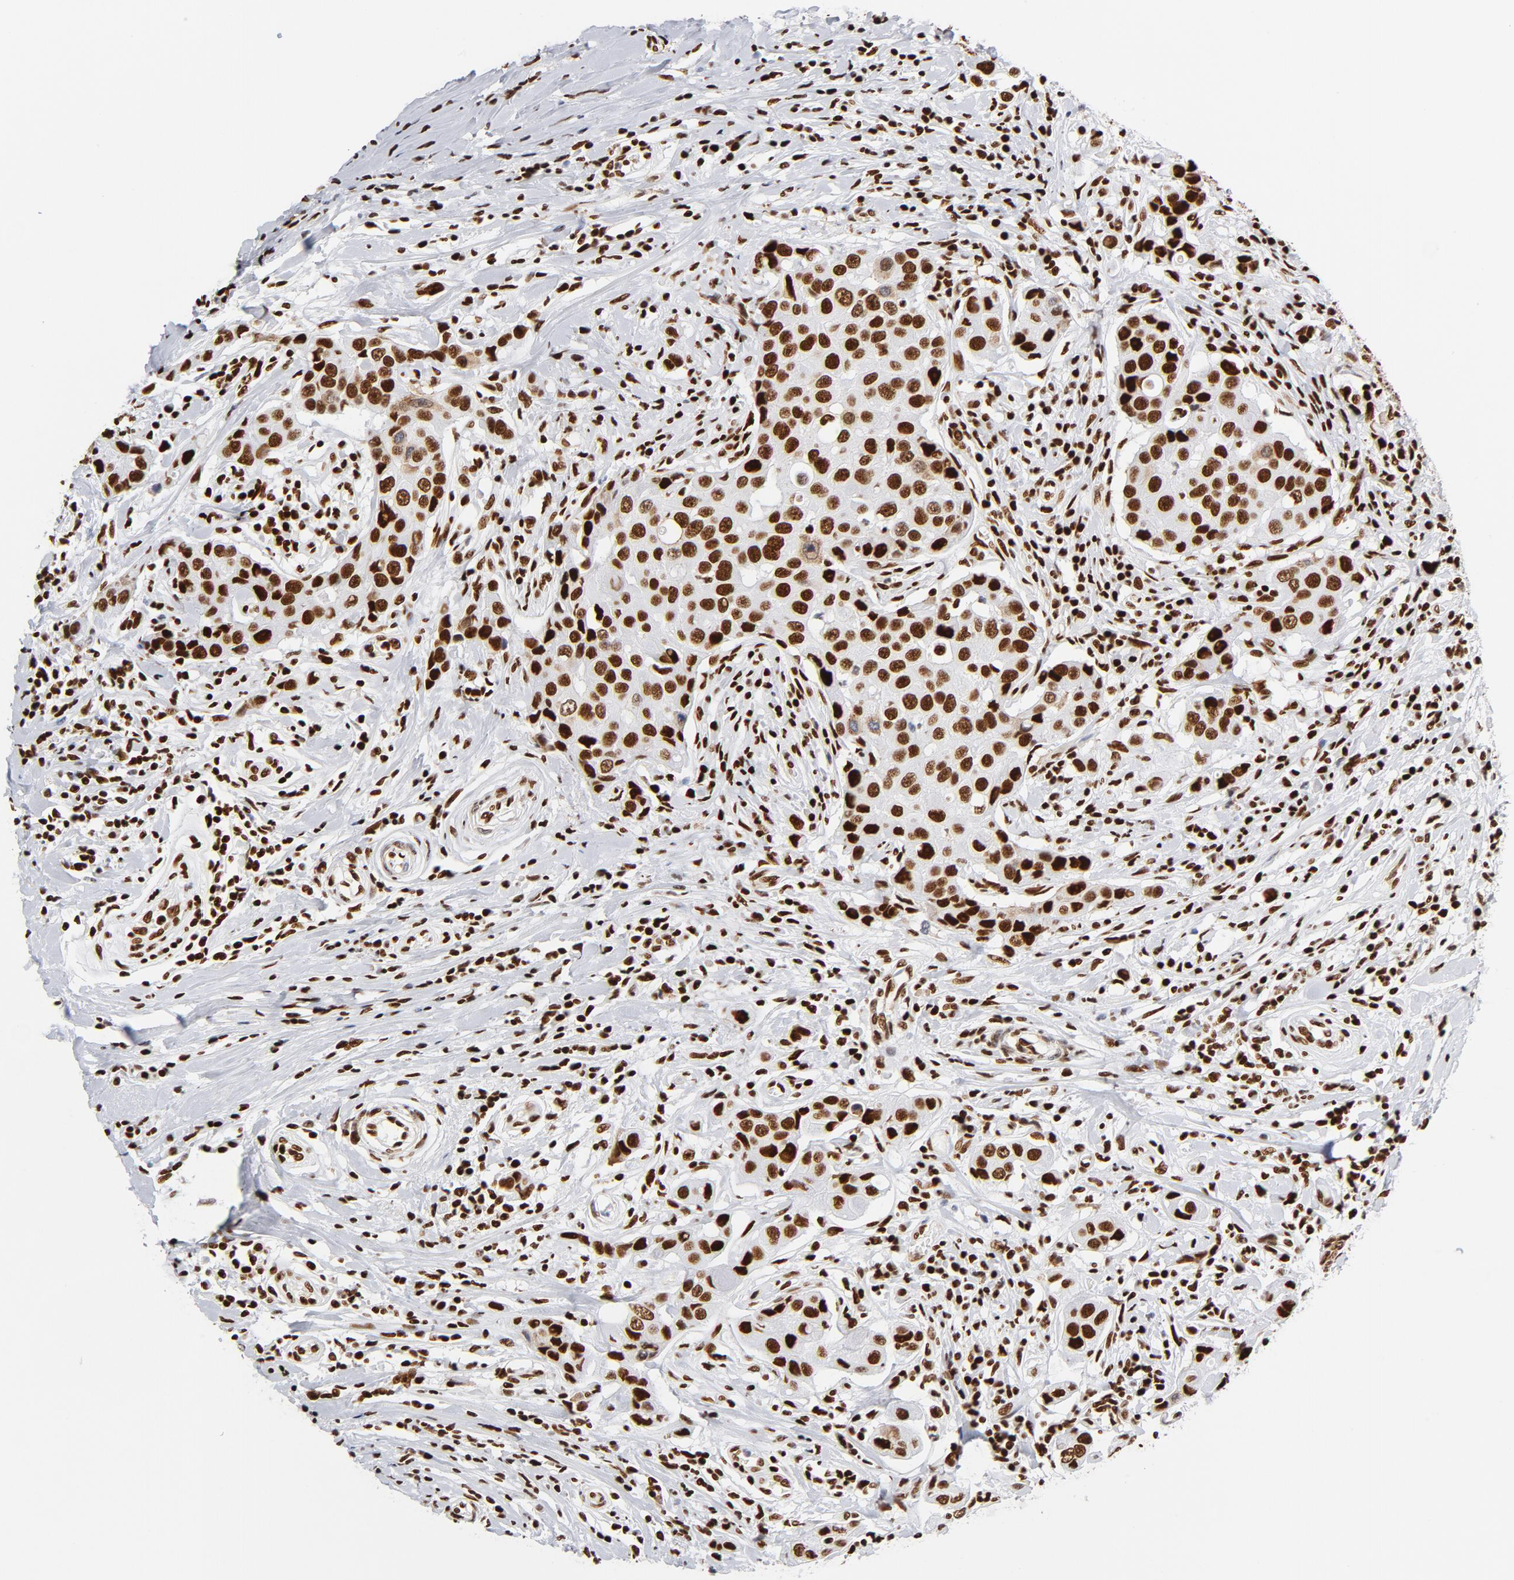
{"staining": {"intensity": "strong", "quantity": ">75%", "location": "nuclear"}, "tissue": "breast cancer", "cell_type": "Tumor cells", "image_type": "cancer", "snomed": [{"axis": "morphology", "description": "Duct carcinoma"}, {"axis": "topography", "description": "Breast"}], "caption": "Strong nuclear expression is appreciated in about >75% of tumor cells in breast cancer (infiltrating ductal carcinoma). (Stains: DAB (3,3'-diaminobenzidine) in brown, nuclei in blue, Microscopy: brightfield microscopy at high magnification).", "gene": "XRCC5", "patient": {"sex": "female", "age": 27}}